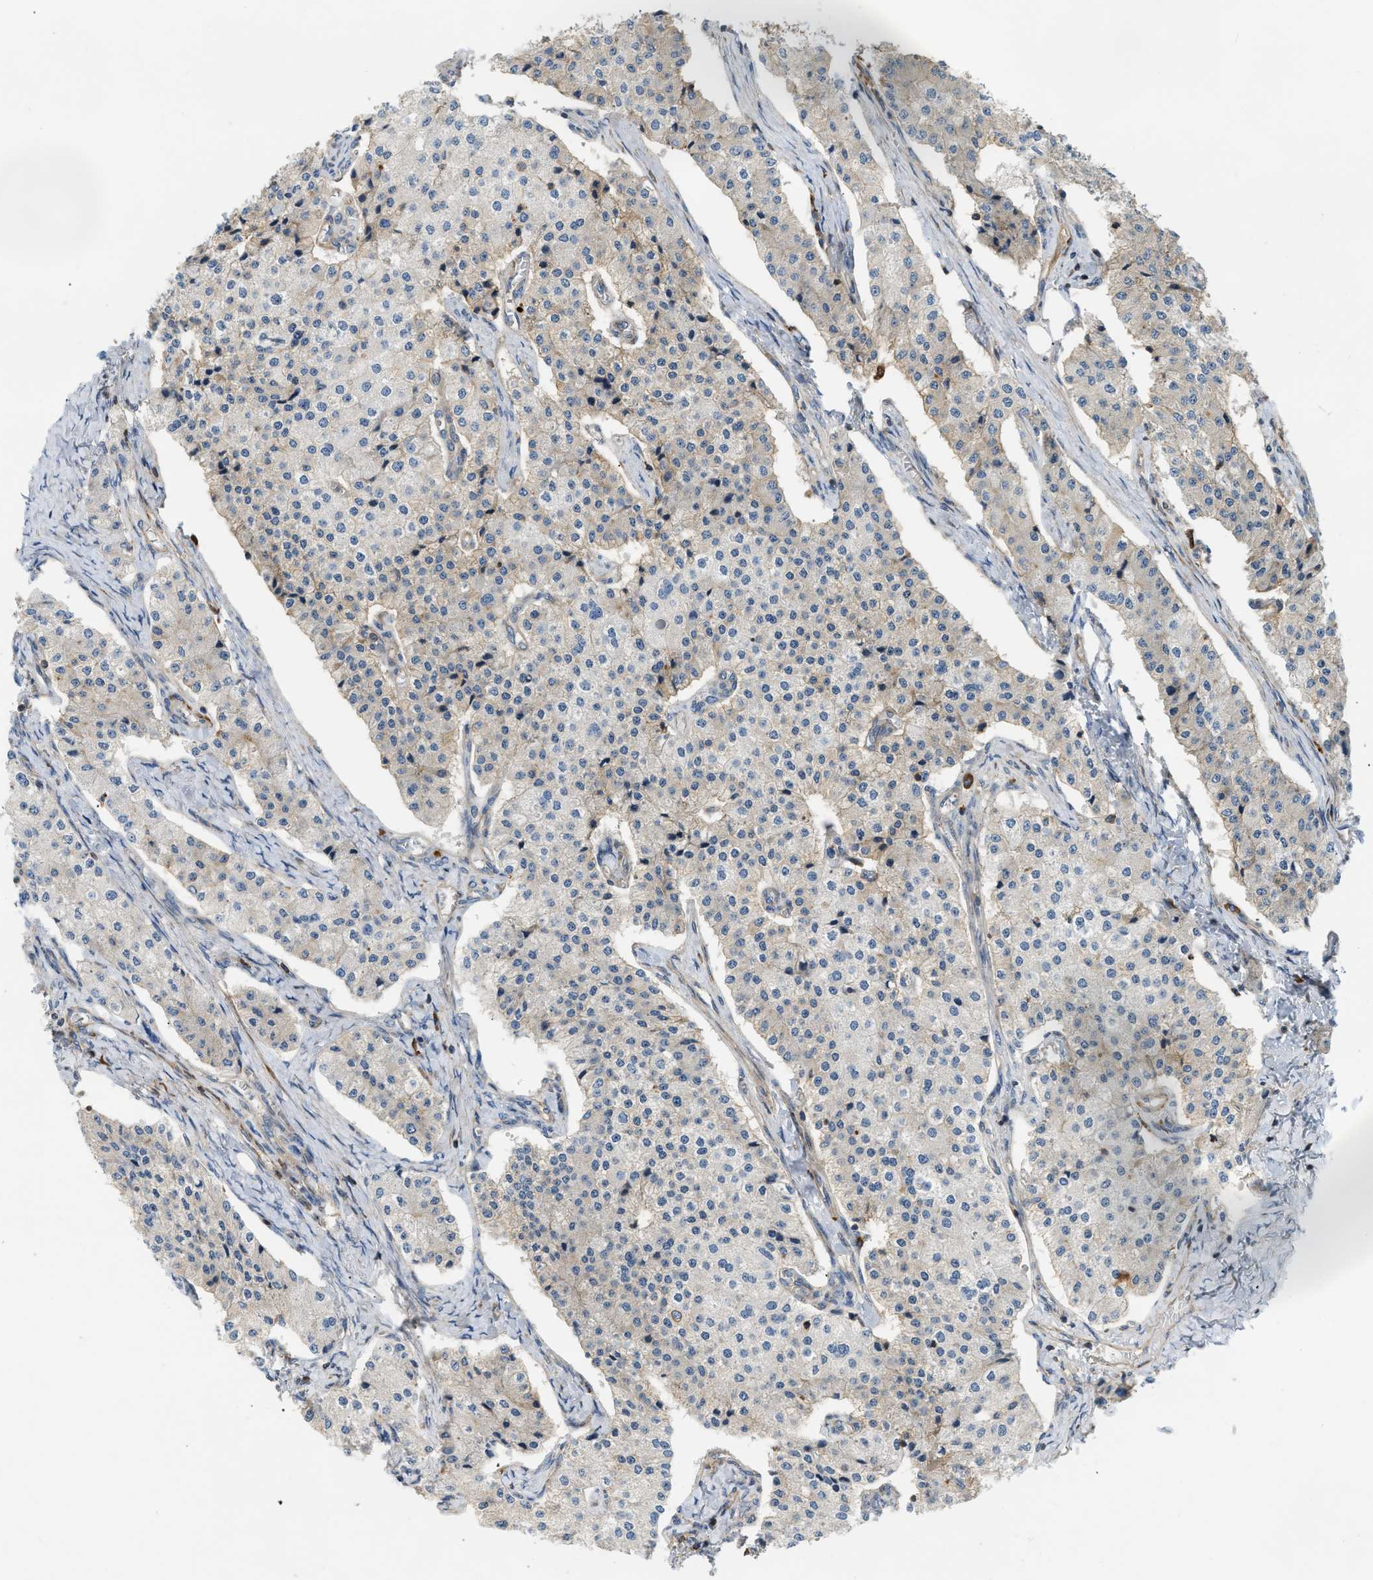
{"staining": {"intensity": "negative", "quantity": "none", "location": "none"}, "tissue": "carcinoid", "cell_type": "Tumor cells", "image_type": "cancer", "snomed": [{"axis": "morphology", "description": "Carcinoid, malignant, NOS"}, {"axis": "topography", "description": "Colon"}], "caption": "Carcinoid (malignant) stained for a protein using immunohistochemistry exhibits no expression tumor cells.", "gene": "BTN3A2", "patient": {"sex": "female", "age": 52}}